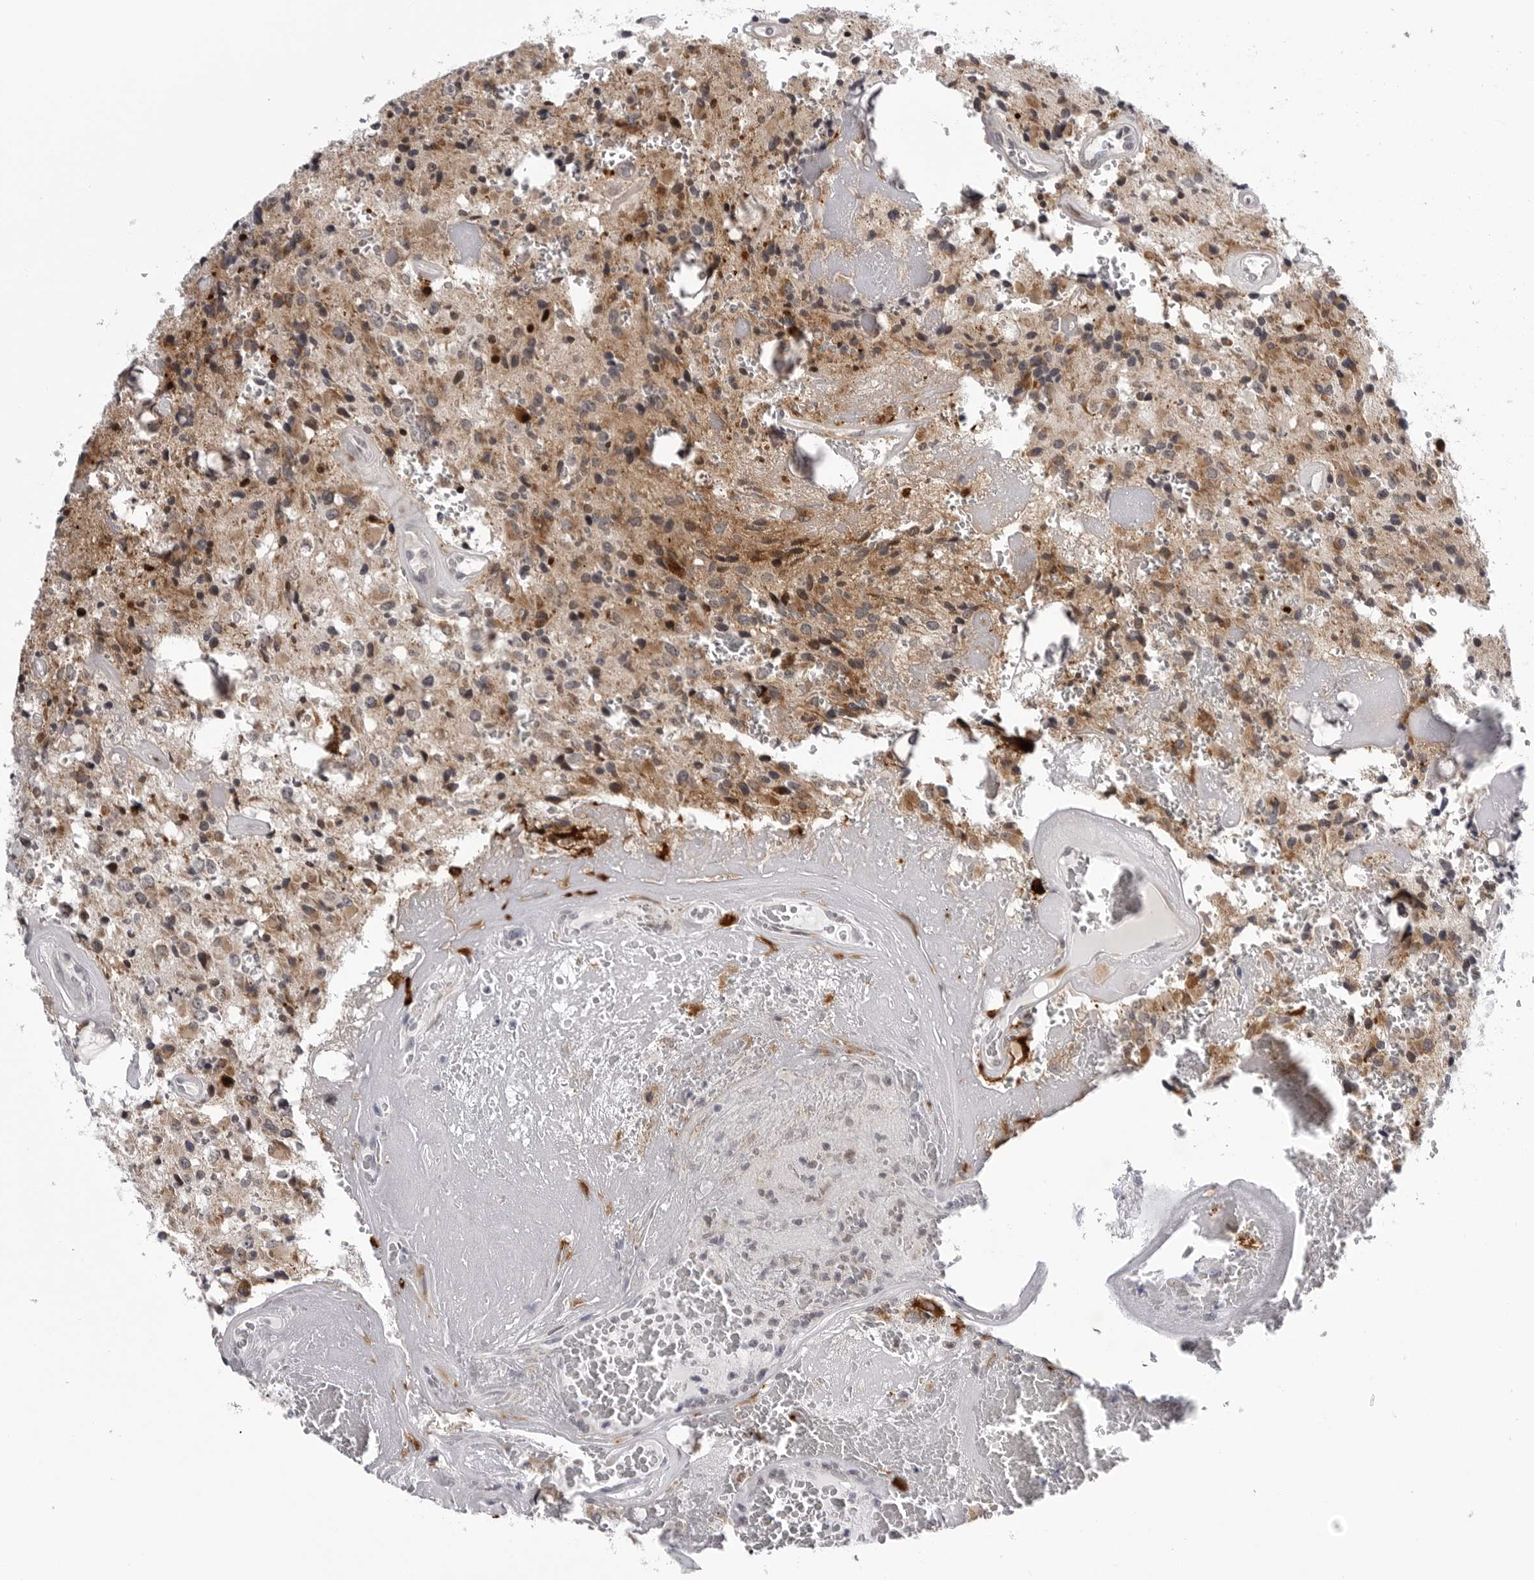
{"staining": {"intensity": "moderate", "quantity": ">75%", "location": "cytoplasmic/membranous"}, "tissue": "glioma", "cell_type": "Tumor cells", "image_type": "cancer", "snomed": [{"axis": "morphology", "description": "Glioma, malignant, Low grade"}, {"axis": "topography", "description": "Brain"}], "caption": "Protein staining reveals moderate cytoplasmic/membranous expression in about >75% of tumor cells in glioma.", "gene": "CDK20", "patient": {"sex": "male", "age": 58}}